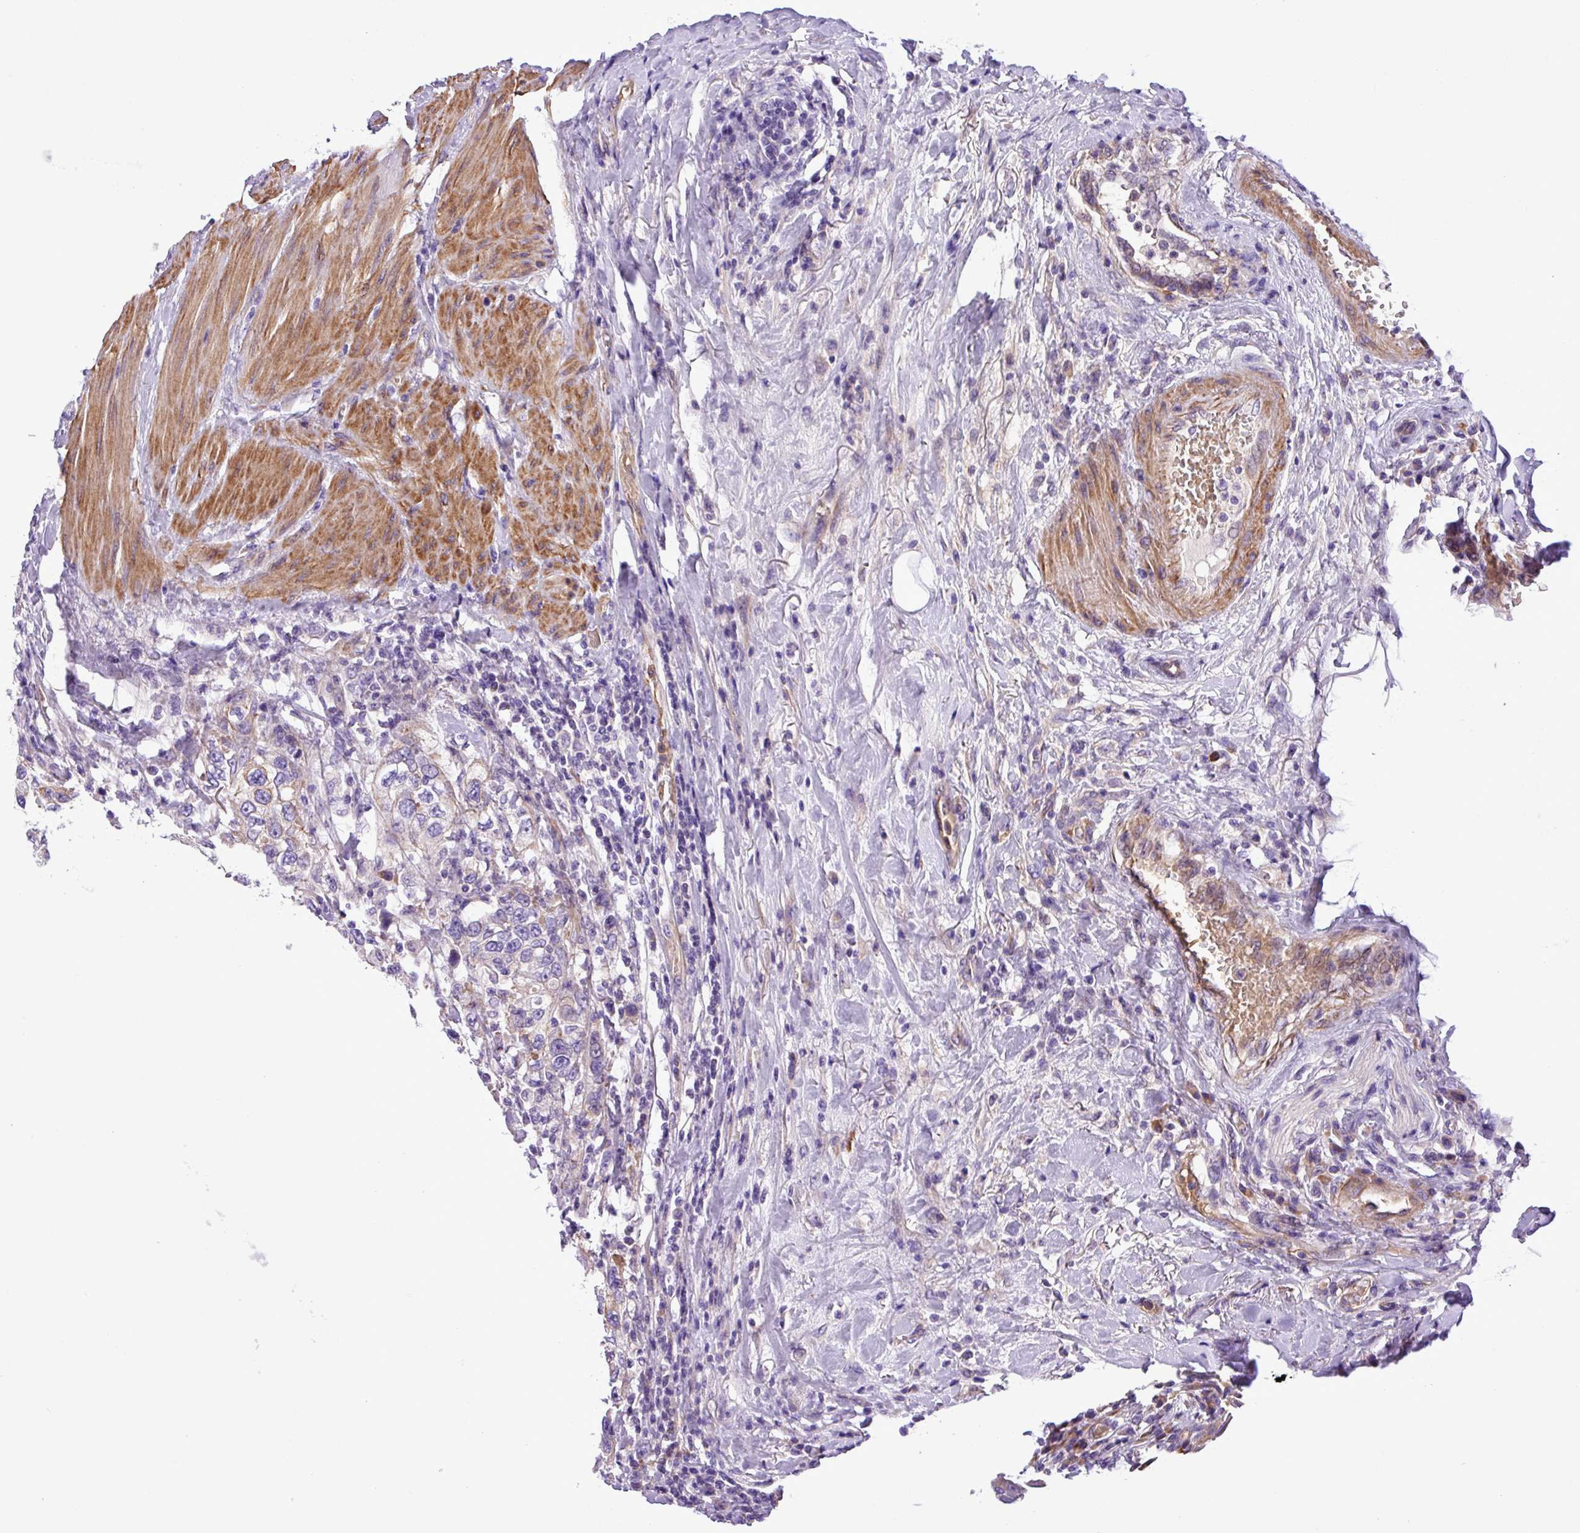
{"staining": {"intensity": "negative", "quantity": "none", "location": "none"}, "tissue": "urothelial cancer", "cell_type": "Tumor cells", "image_type": "cancer", "snomed": [{"axis": "morphology", "description": "Urothelial carcinoma, High grade"}, {"axis": "topography", "description": "Urinary bladder"}], "caption": "This is an immunohistochemistry histopathology image of human high-grade urothelial carcinoma. There is no positivity in tumor cells.", "gene": "C11orf91", "patient": {"sex": "female", "age": 80}}